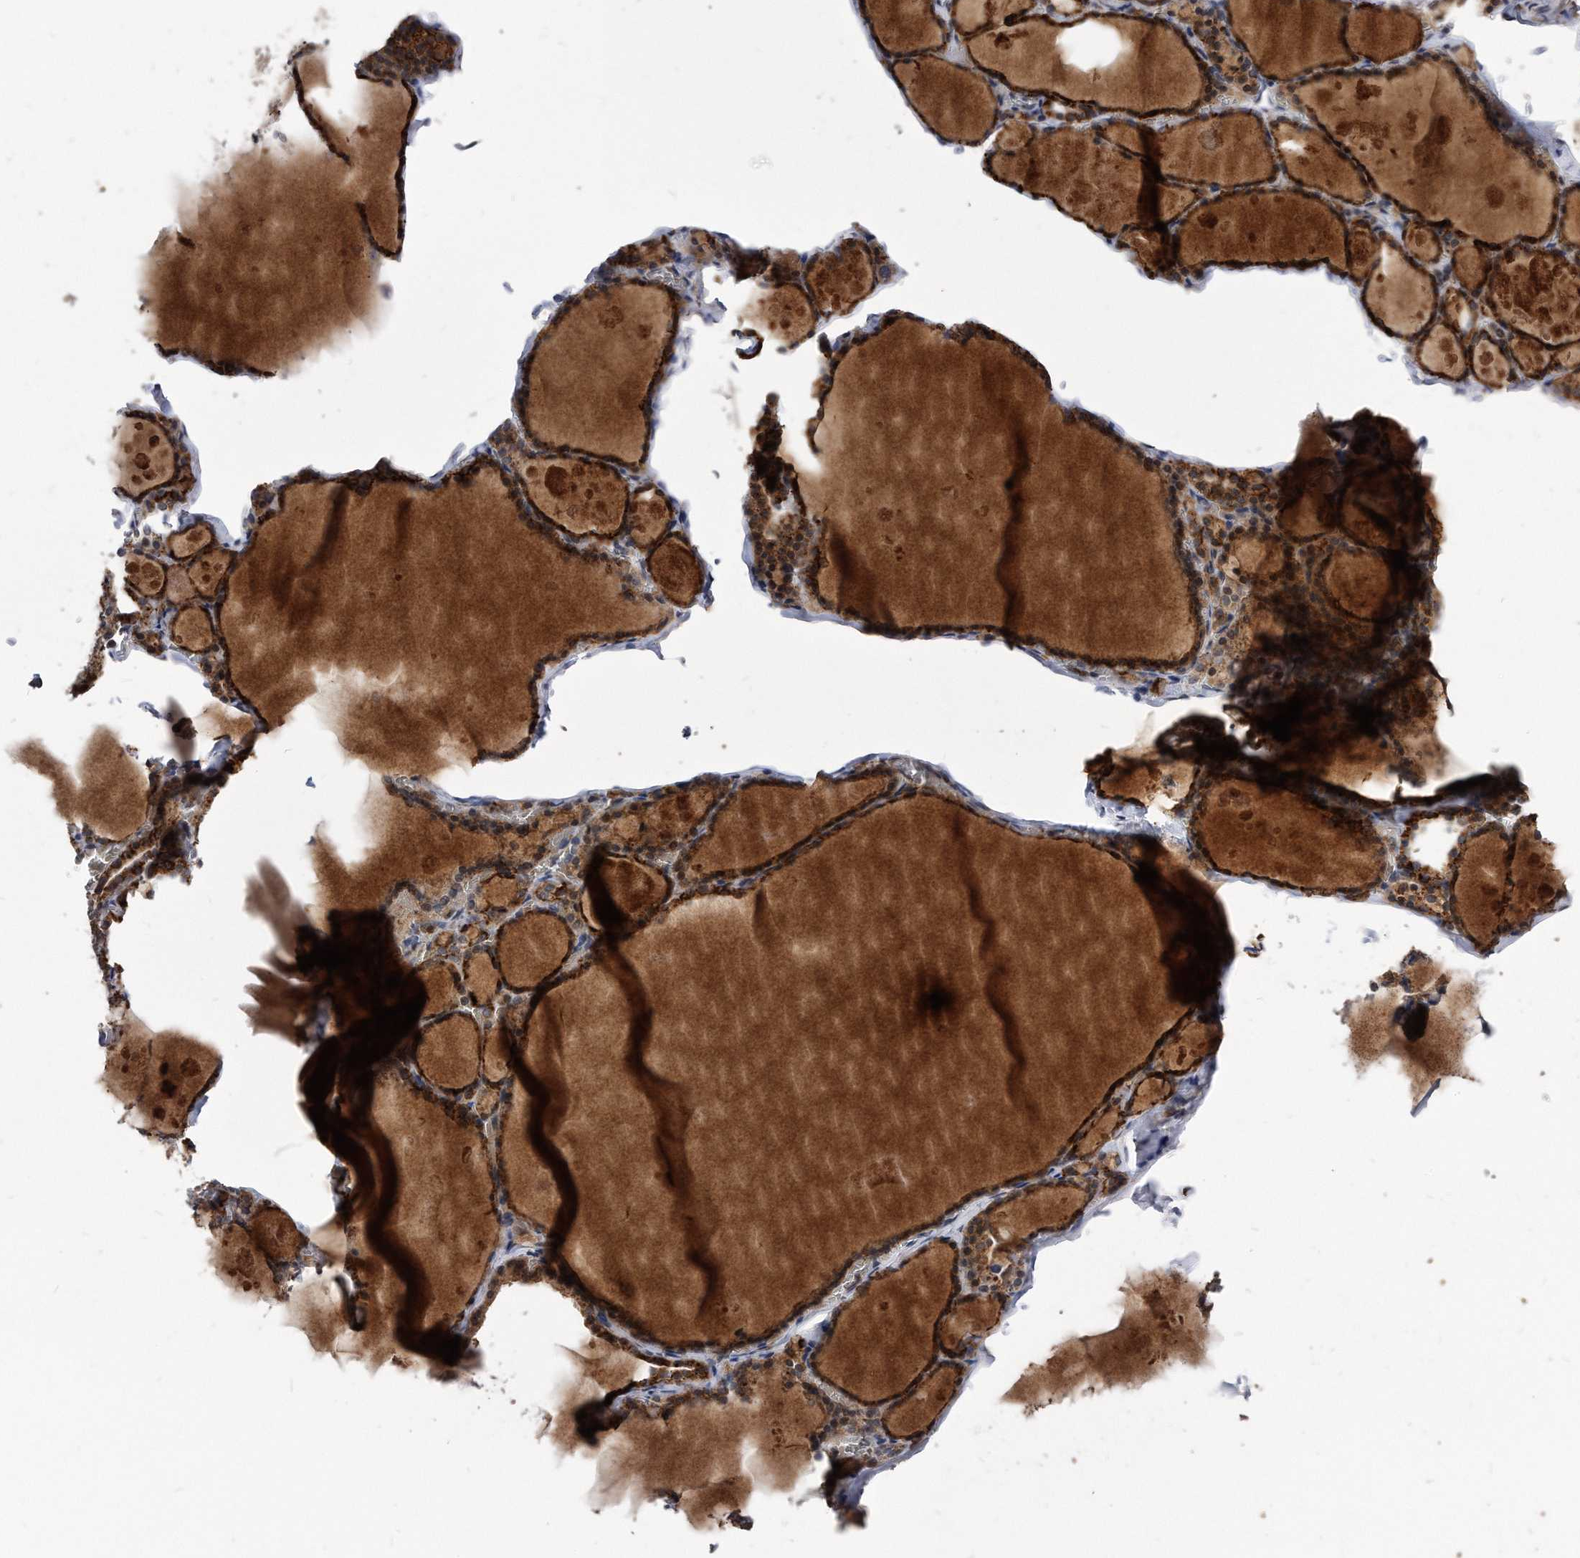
{"staining": {"intensity": "strong", "quantity": ">75%", "location": "cytoplasmic/membranous"}, "tissue": "thyroid gland", "cell_type": "Glandular cells", "image_type": "normal", "snomed": [{"axis": "morphology", "description": "Normal tissue, NOS"}, {"axis": "topography", "description": "Thyroid gland"}], "caption": "Glandular cells reveal high levels of strong cytoplasmic/membranous expression in about >75% of cells in benign human thyroid gland.", "gene": "IL20RA", "patient": {"sex": "male", "age": 56}}